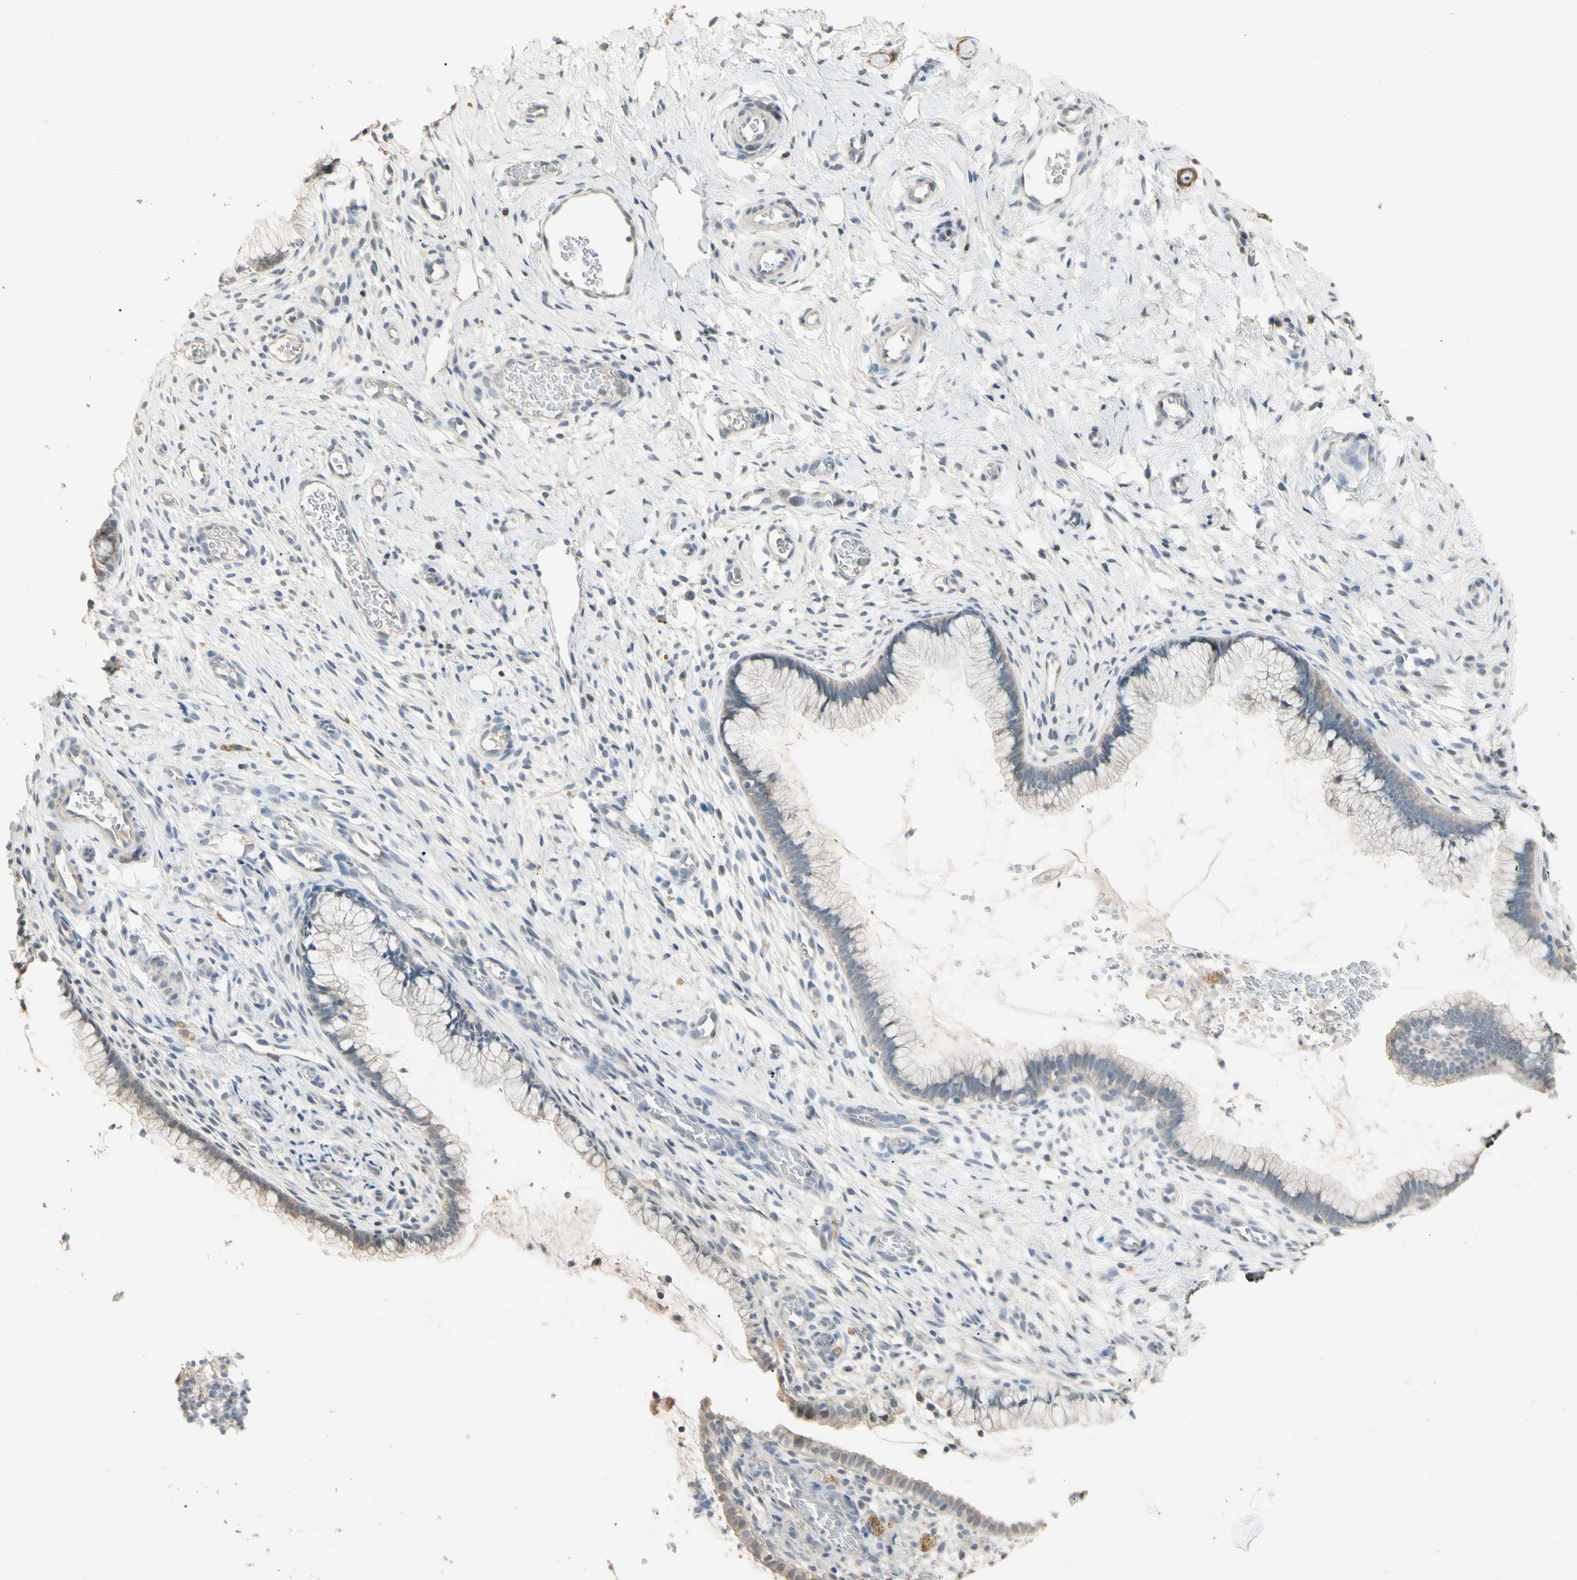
{"staining": {"intensity": "weak", "quantity": "<25%", "location": "cytoplasmic/membranous"}, "tissue": "cervix", "cell_type": "Glandular cells", "image_type": "normal", "snomed": [{"axis": "morphology", "description": "Normal tissue, NOS"}, {"axis": "topography", "description": "Cervix"}], "caption": "IHC photomicrograph of unremarkable cervix: cervix stained with DAB (3,3'-diaminobenzidine) exhibits no significant protein staining in glandular cells.", "gene": "GNE", "patient": {"sex": "female", "age": 65}}